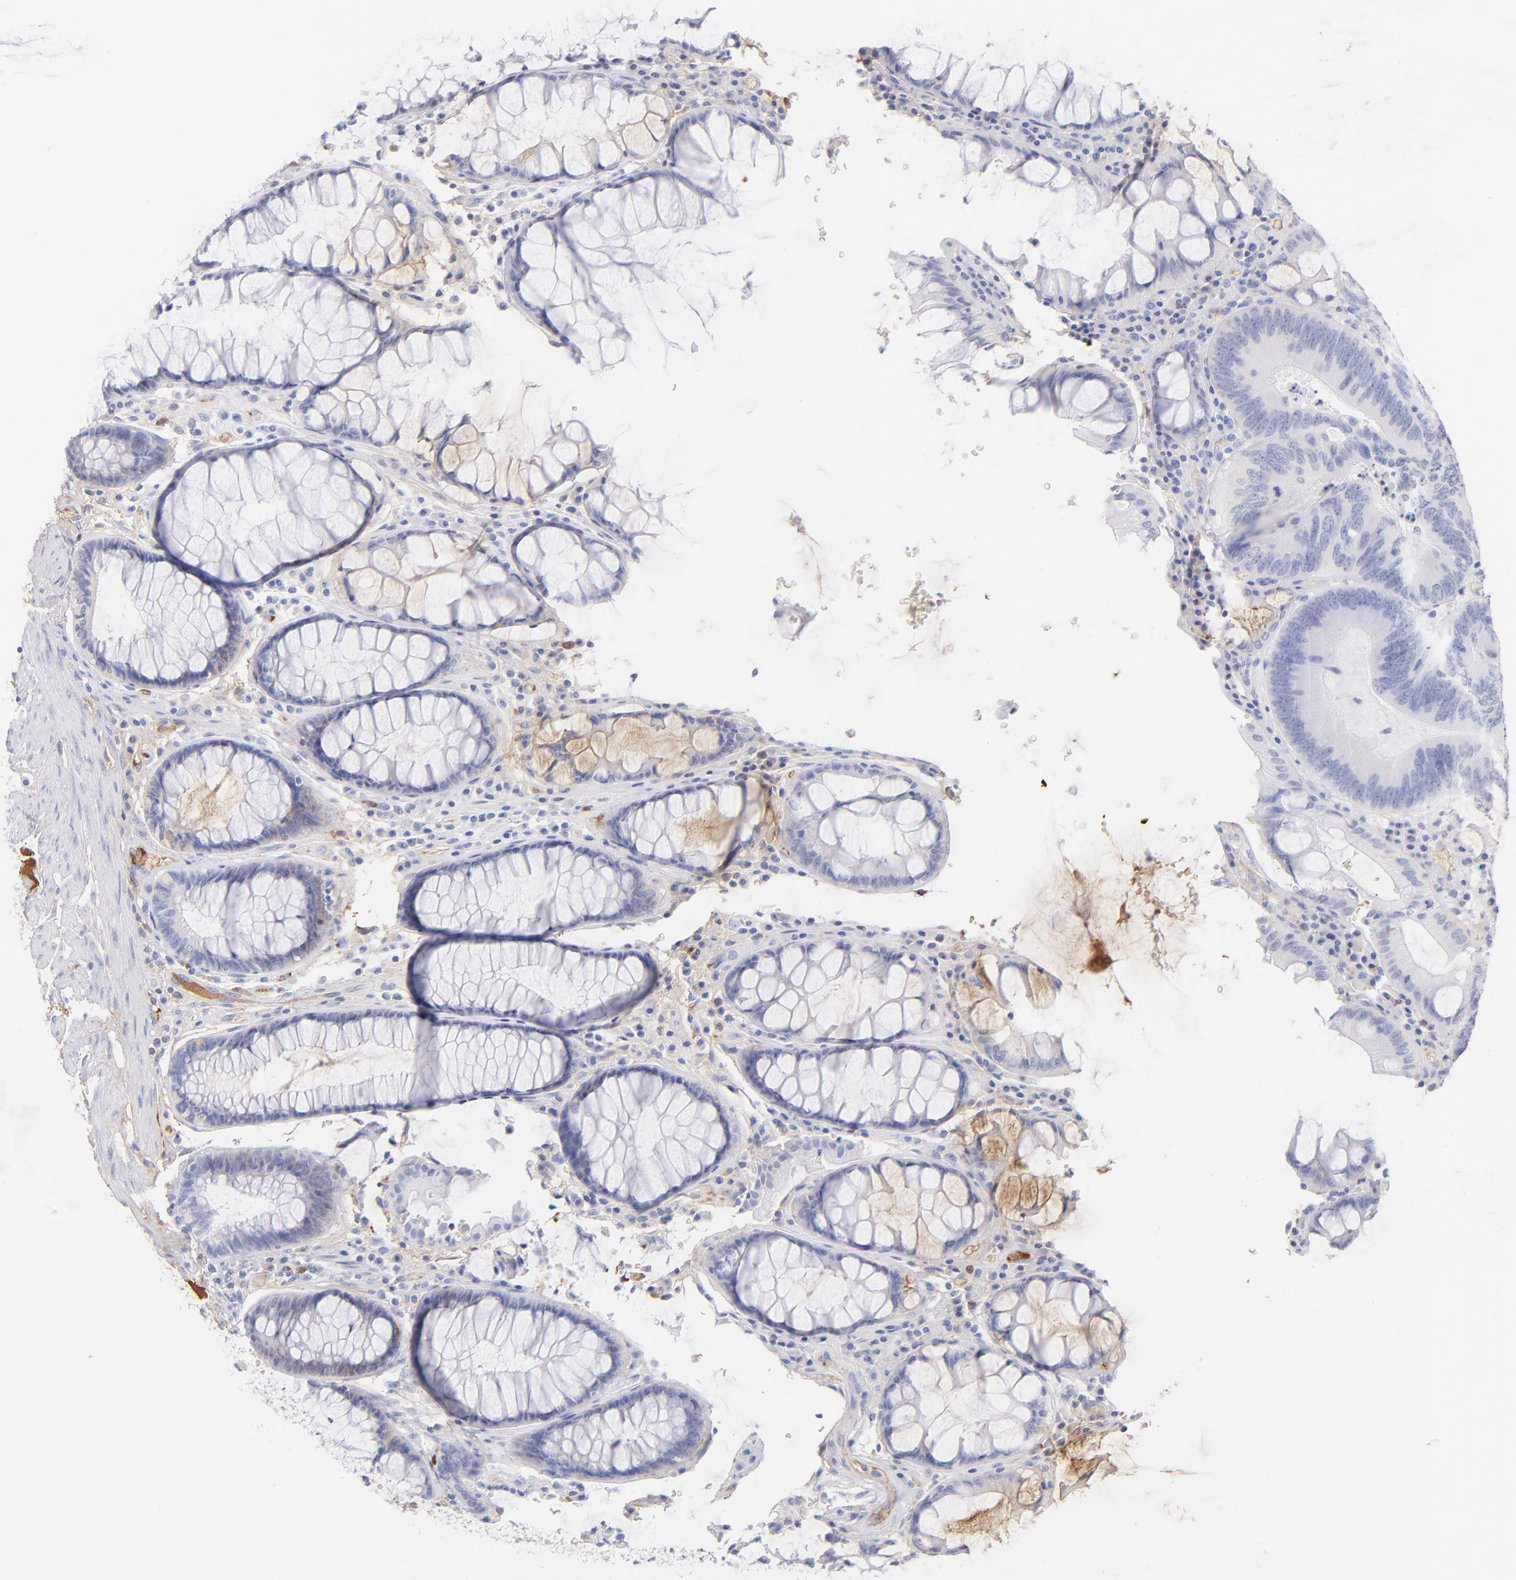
{"staining": {"intensity": "negative", "quantity": "none", "location": "none"}, "tissue": "colorectal cancer", "cell_type": "Tumor cells", "image_type": "cancer", "snomed": [{"axis": "morphology", "description": "Normal tissue, NOS"}, {"axis": "morphology", "description": "Adenocarcinoma, NOS"}, {"axis": "topography", "description": "Colon"}], "caption": "This is an IHC photomicrograph of colorectal cancer. There is no expression in tumor cells.", "gene": "HP", "patient": {"sex": "female", "age": 78}}